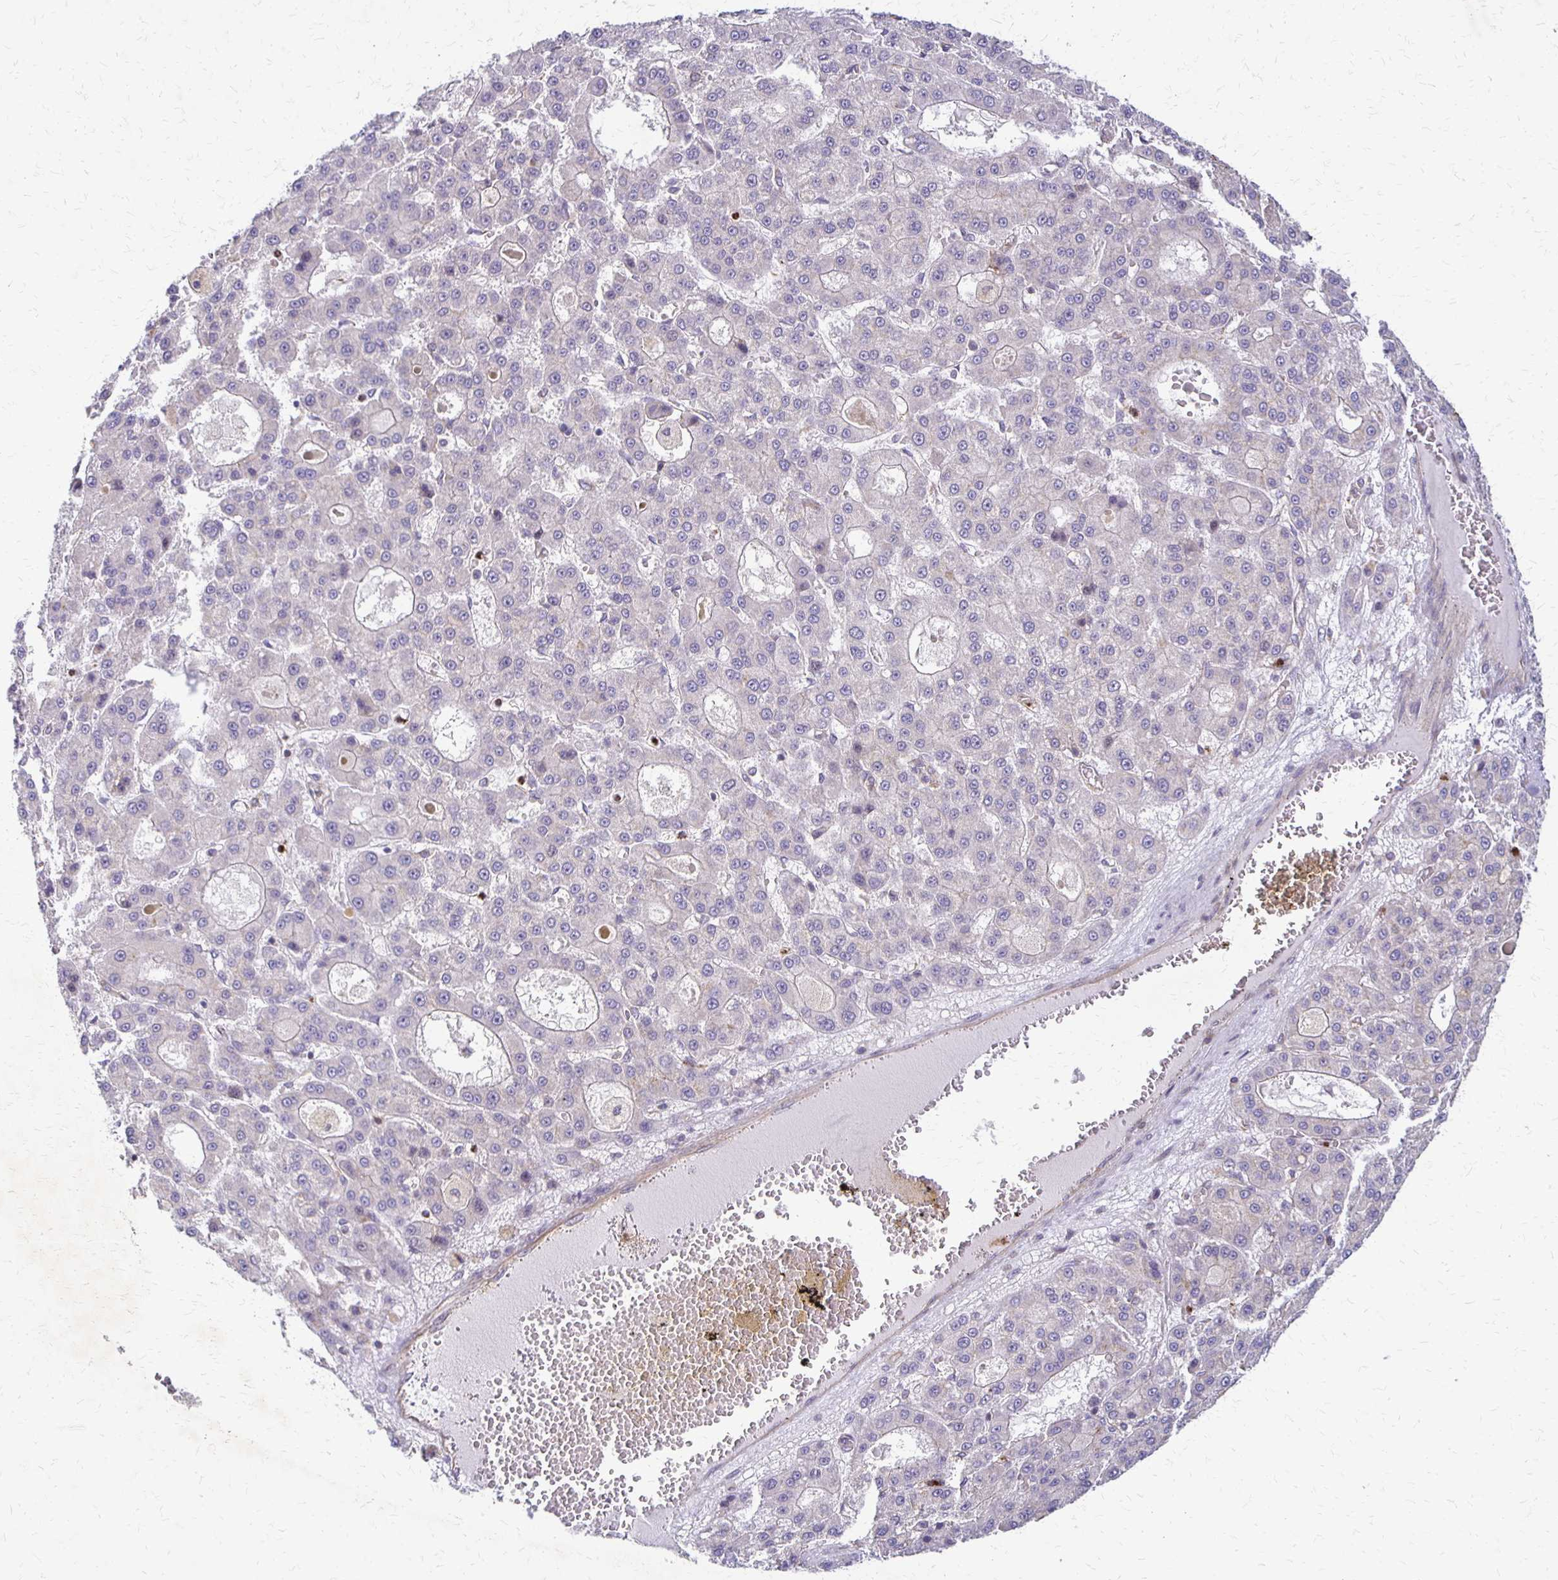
{"staining": {"intensity": "negative", "quantity": "none", "location": "none"}, "tissue": "liver cancer", "cell_type": "Tumor cells", "image_type": "cancer", "snomed": [{"axis": "morphology", "description": "Carcinoma, Hepatocellular, NOS"}, {"axis": "topography", "description": "Liver"}], "caption": "Immunohistochemical staining of human liver hepatocellular carcinoma exhibits no significant expression in tumor cells.", "gene": "EIF4EBP2", "patient": {"sex": "male", "age": 70}}